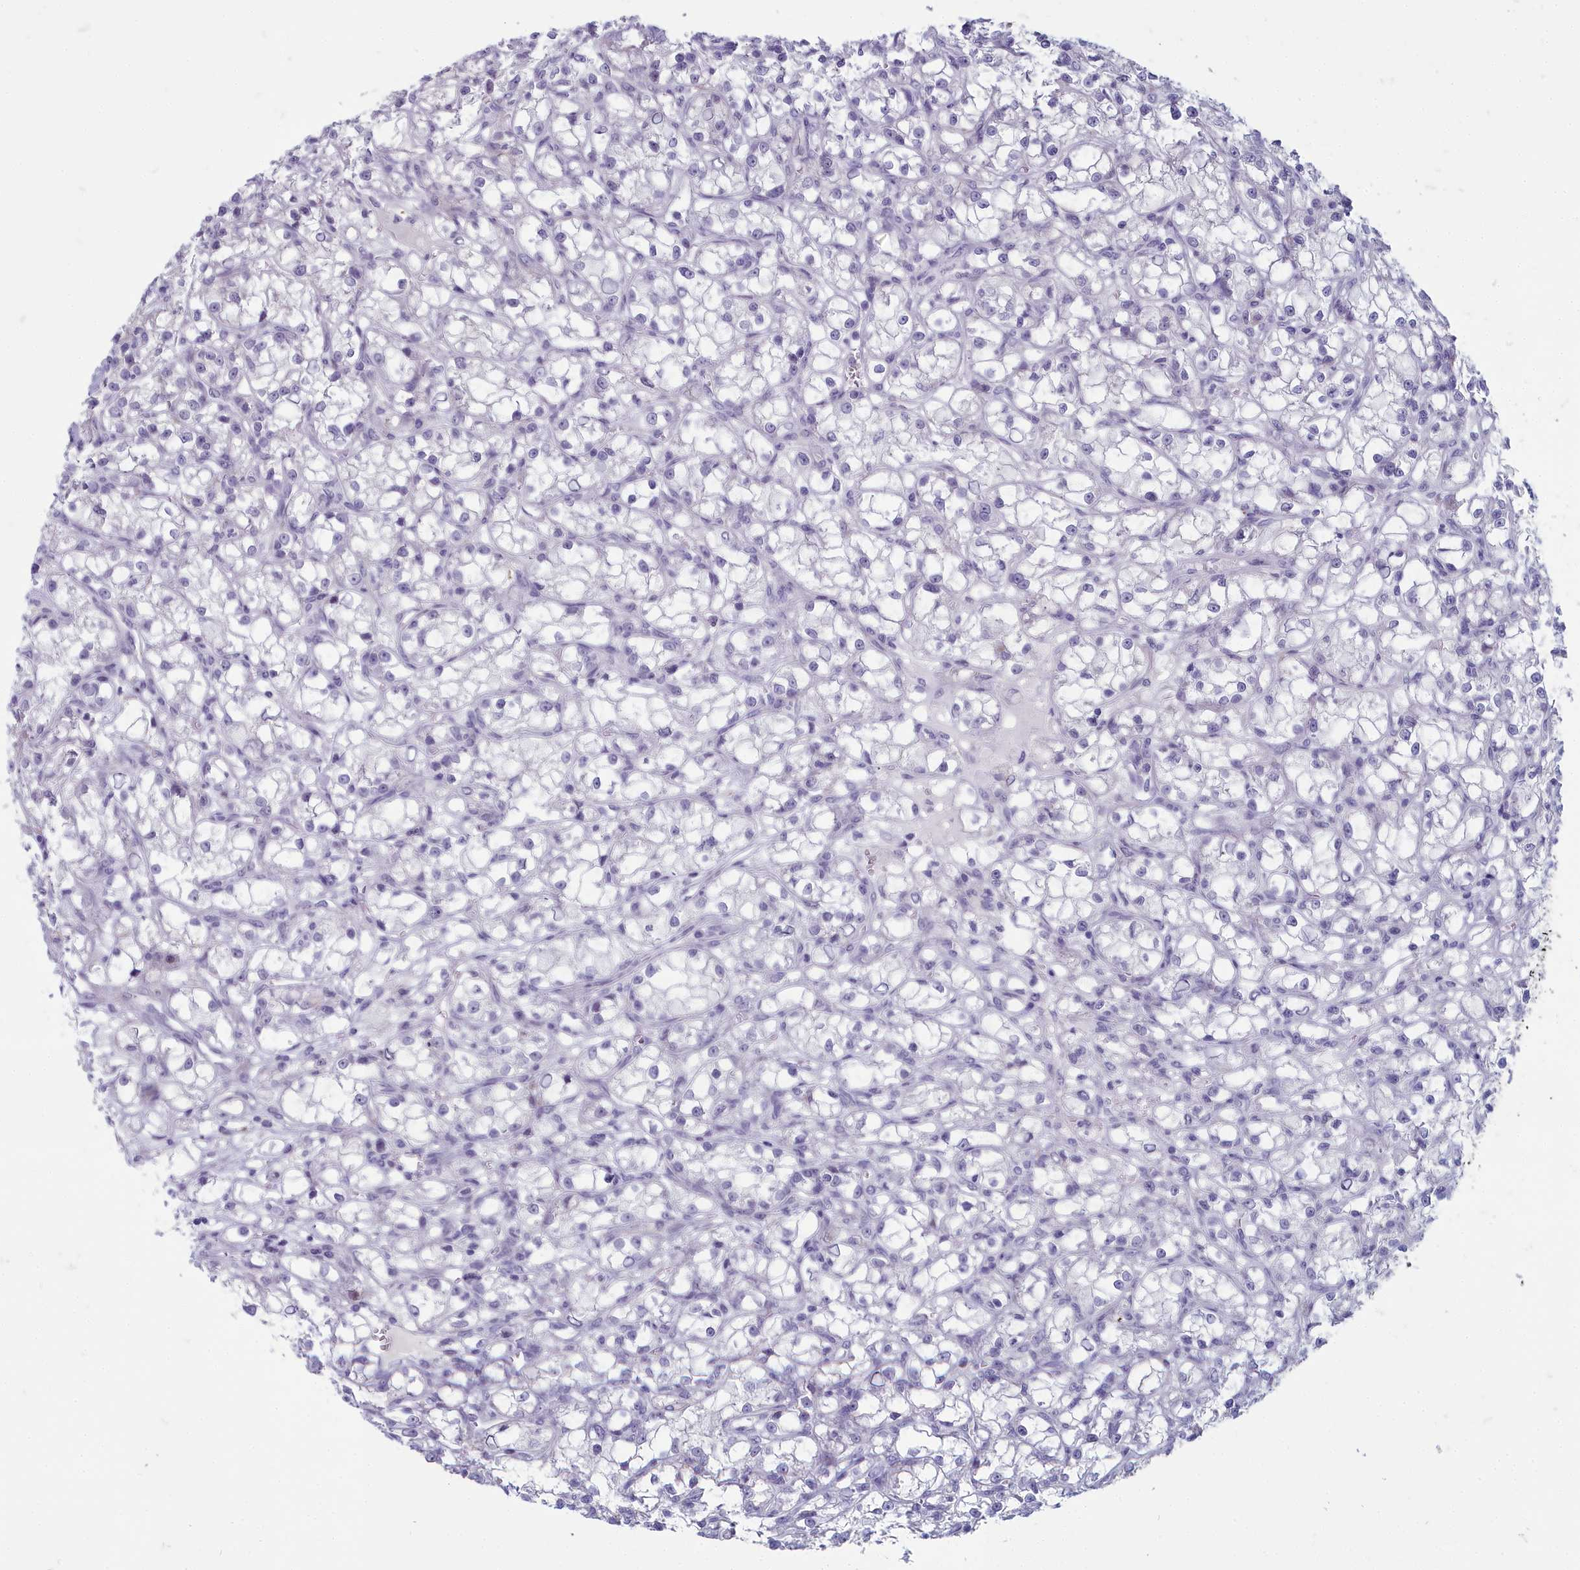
{"staining": {"intensity": "negative", "quantity": "none", "location": "none"}, "tissue": "renal cancer", "cell_type": "Tumor cells", "image_type": "cancer", "snomed": [{"axis": "morphology", "description": "Adenocarcinoma, NOS"}, {"axis": "topography", "description": "Kidney"}], "caption": "Human adenocarcinoma (renal) stained for a protein using IHC reveals no positivity in tumor cells.", "gene": "INSYN2A", "patient": {"sex": "female", "age": 59}}